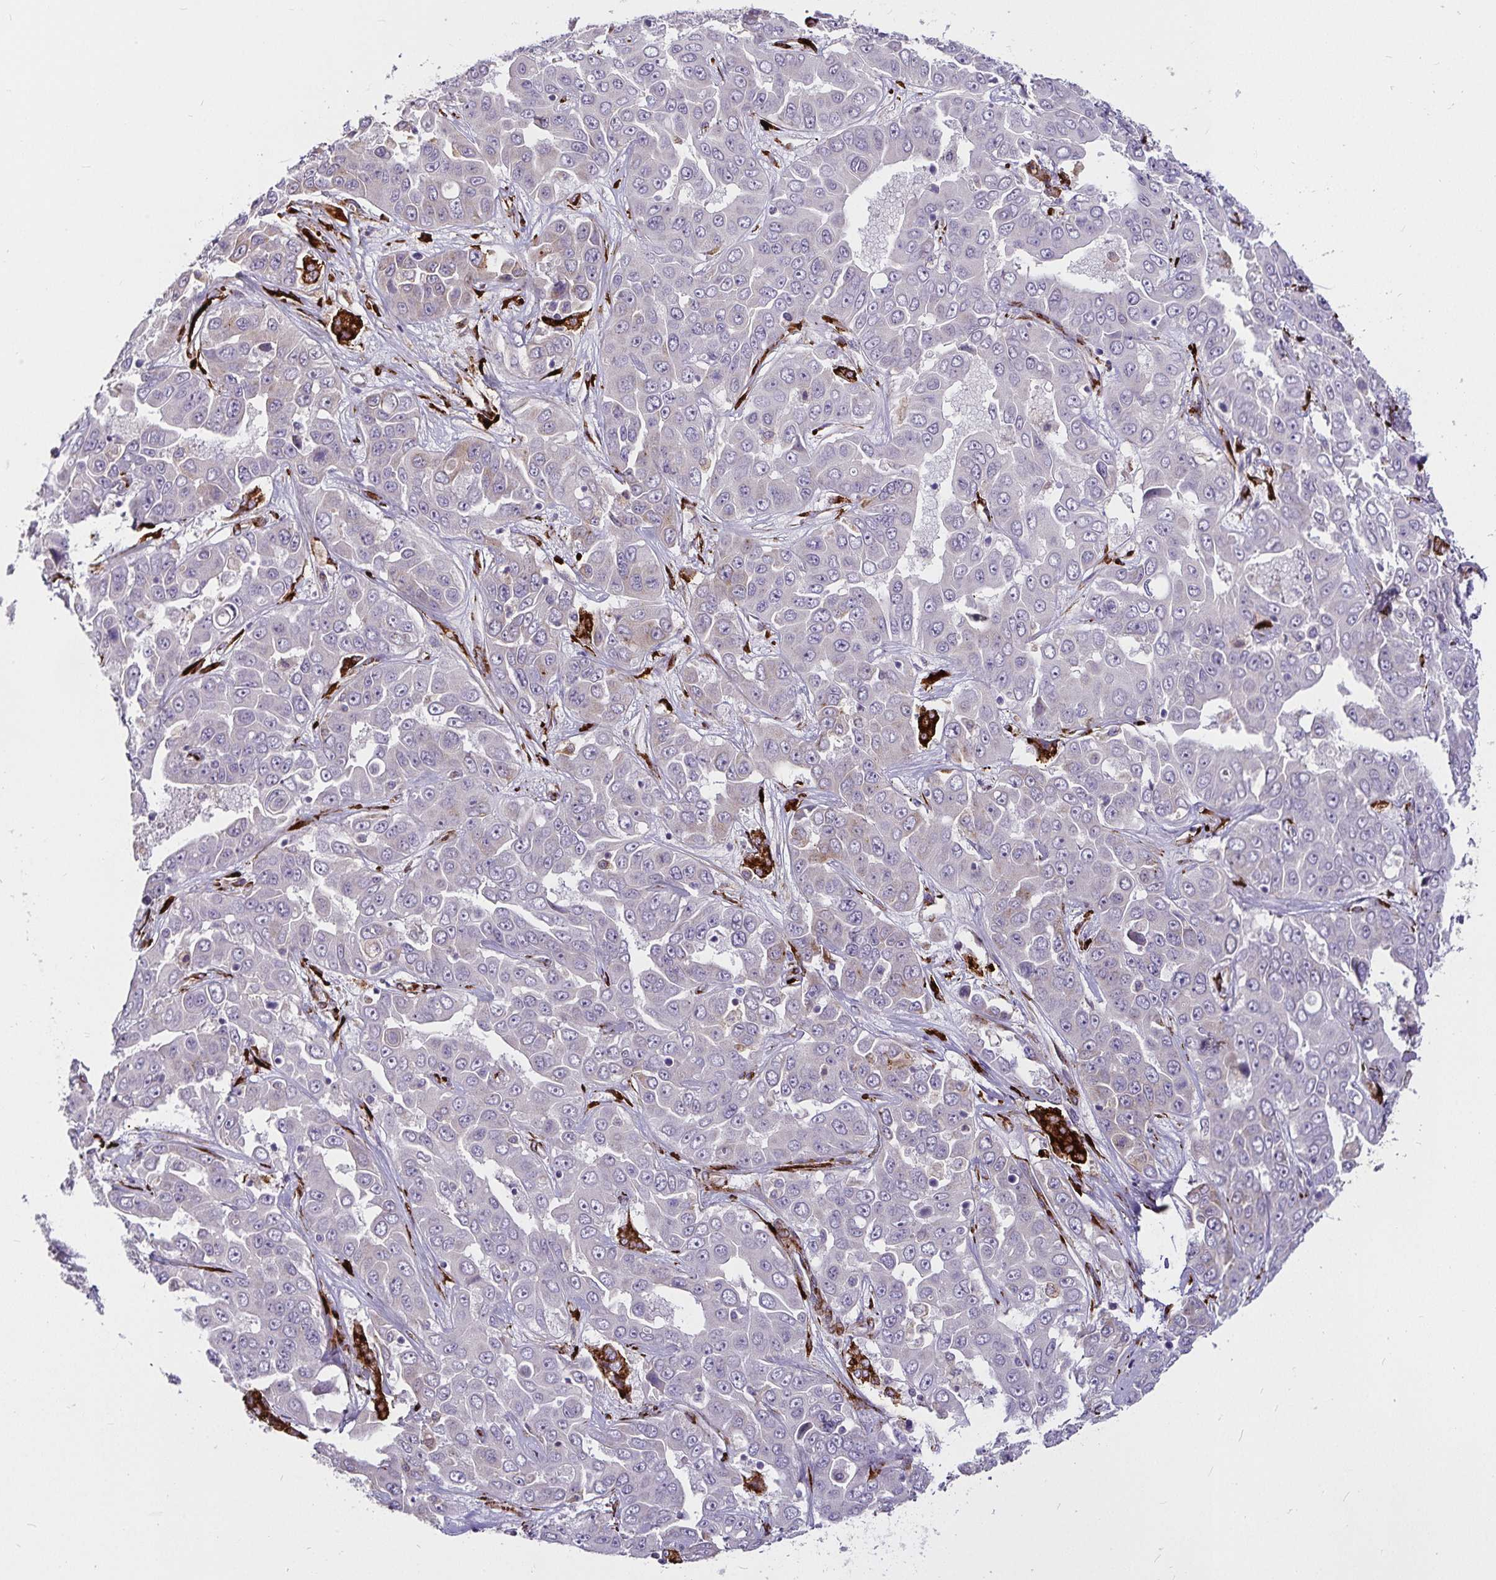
{"staining": {"intensity": "negative", "quantity": "none", "location": "none"}, "tissue": "liver cancer", "cell_type": "Tumor cells", "image_type": "cancer", "snomed": [{"axis": "morphology", "description": "Cholangiocarcinoma"}, {"axis": "topography", "description": "Liver"}], "caption": "IHC of liver cholangiocarcinoma demonstrates no expression in tumor cells.", "gene": "P4HA2", "patient": {"sex": "female", "age": 52}}